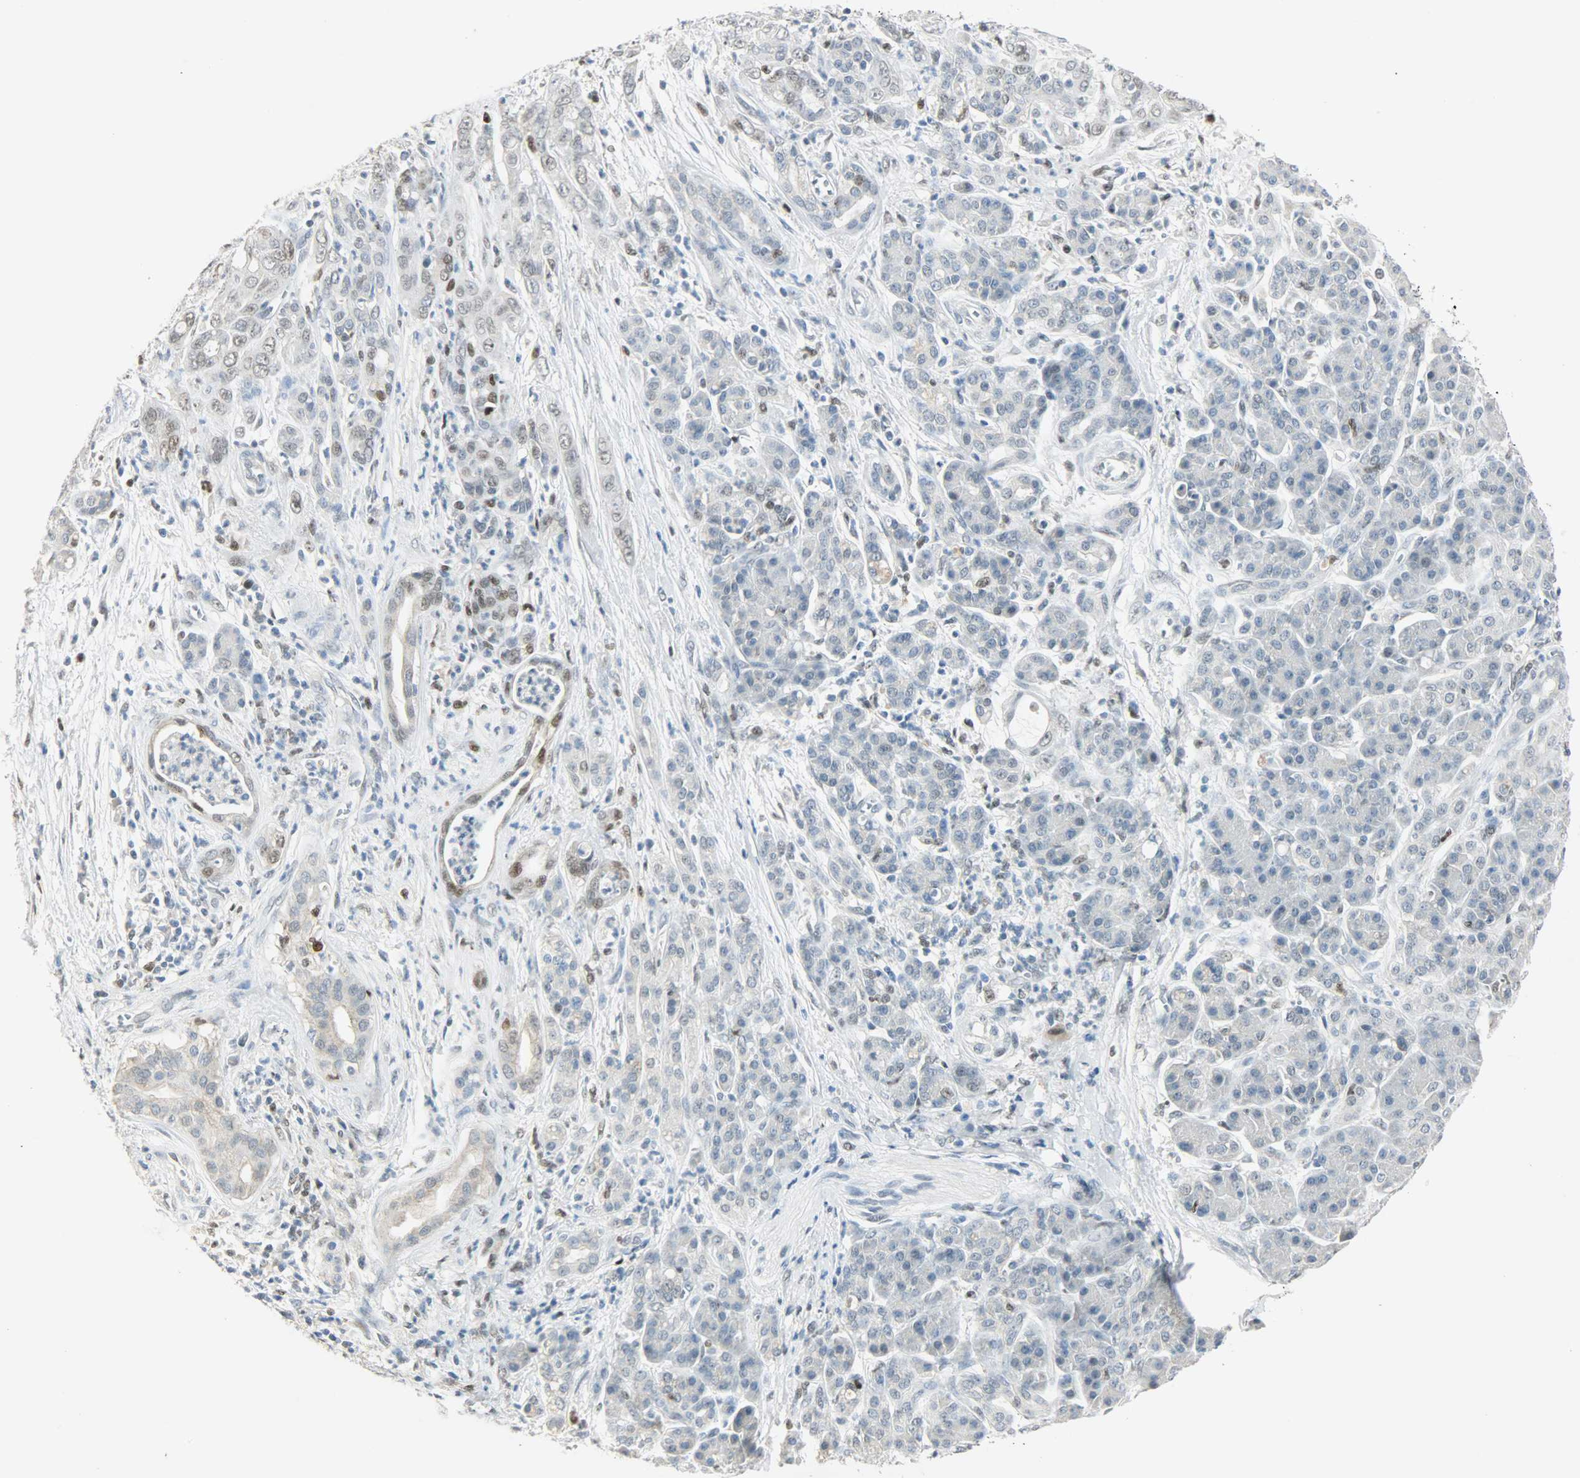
{"staining": {"intensity": "weak", "quantity": "<25%", "location": "nuclear"}, "tissue": "pancreatic cancer", "cell_type": "Tumor cells", "image_type": "cancer", "snomed": [{"axis": "morphology", "description": "Adenocarcinoma, NOS"}, {"axis": "topography", "description": "Pancreas"}], "caption": "DAB immunohistochemical staining of pancreatic adenocarcinoma demonstrates no significant positivity in tumor cells.", "gene": "PPARG", "patient": {"sex": "male", "age": 59}}